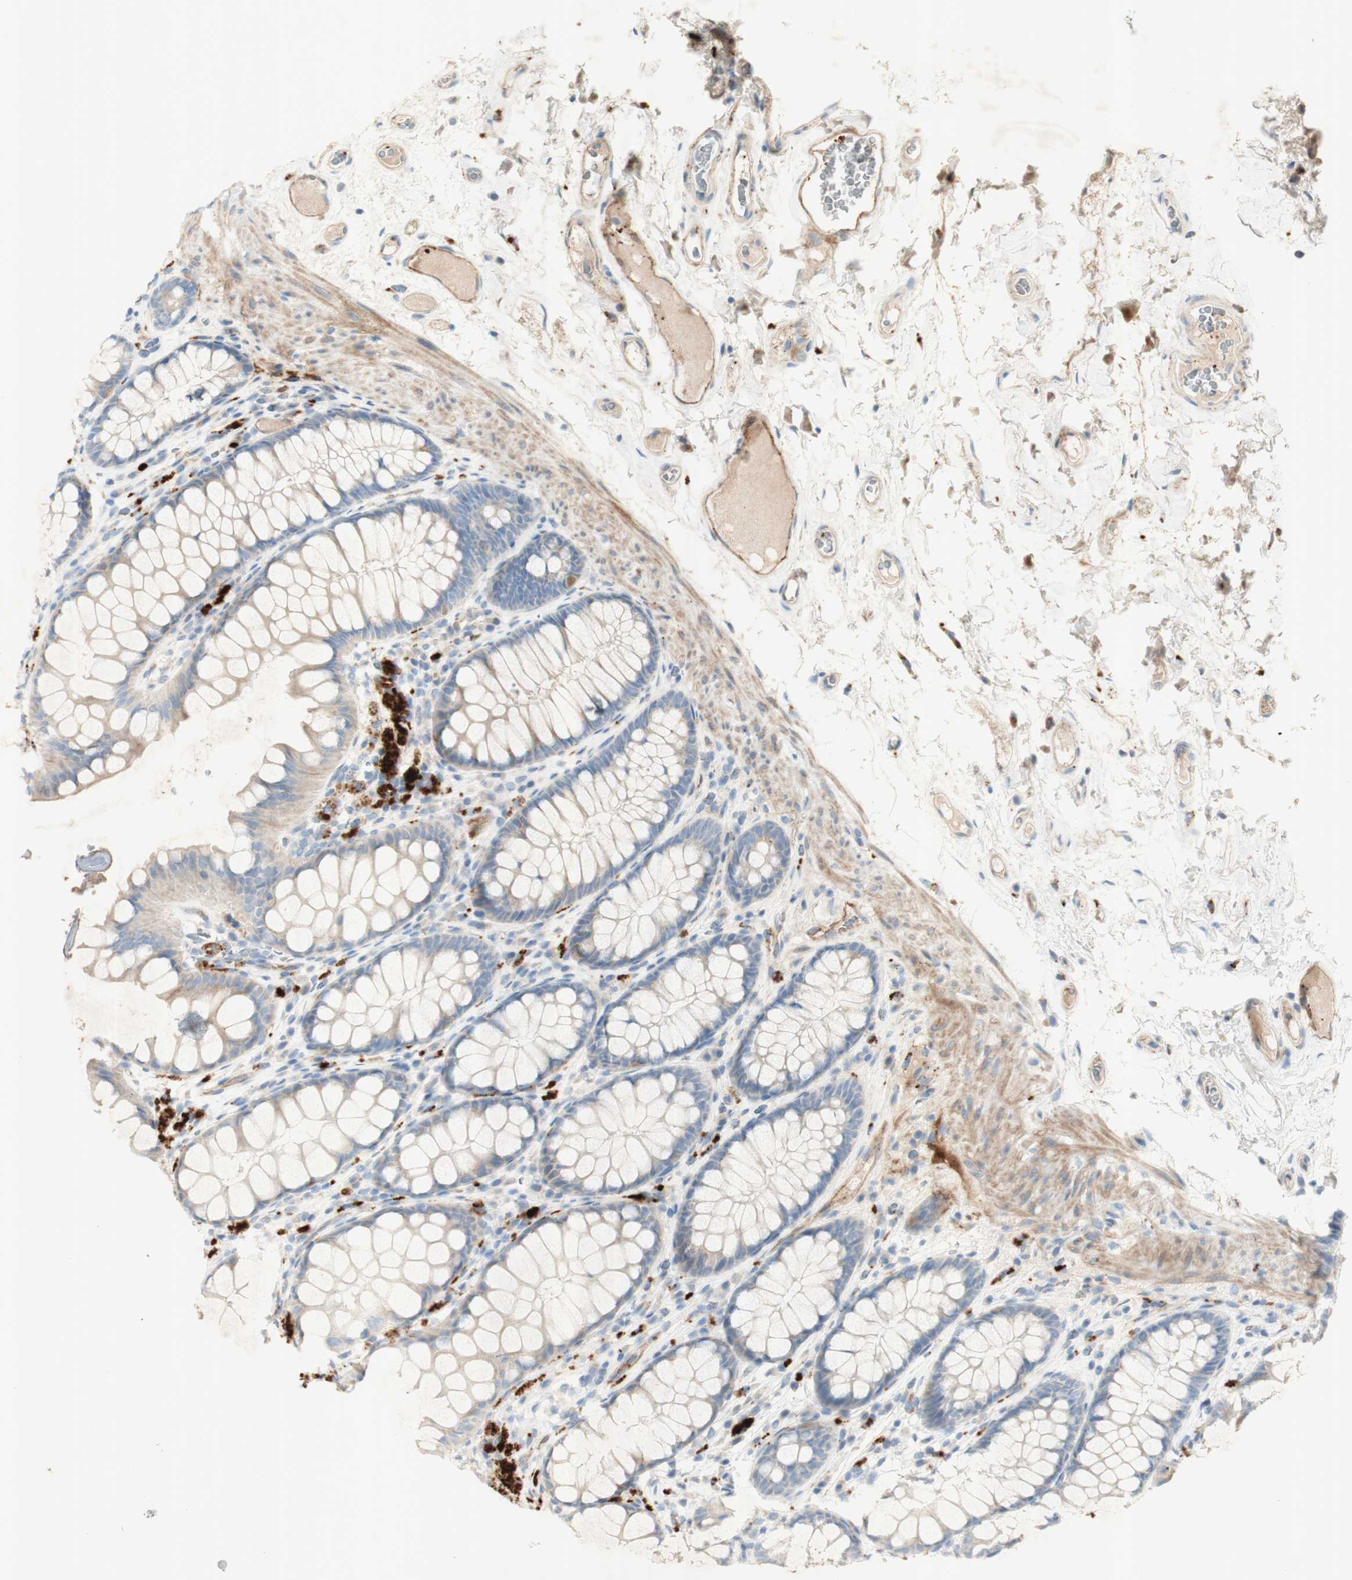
{"staining": {"intensity": "weak", "quantity": ">75%", "location": "cytoplasmic/membranous"}, "tissue": "colon", "cell_type": "Endothelial cells", "image_type": "normal", "snomed": [{"axis": "morphology", "description": "Normal tissue, NOS"}, {"axis": "topography", "description": "Colon"}], "caption": "Protein staining of benign colon exhibits weak cytoplasmic/membranous expression in approximately >75% of endothelial cells.", "gene": "GAN", "patient": {"sex": "female", "age": 55}}